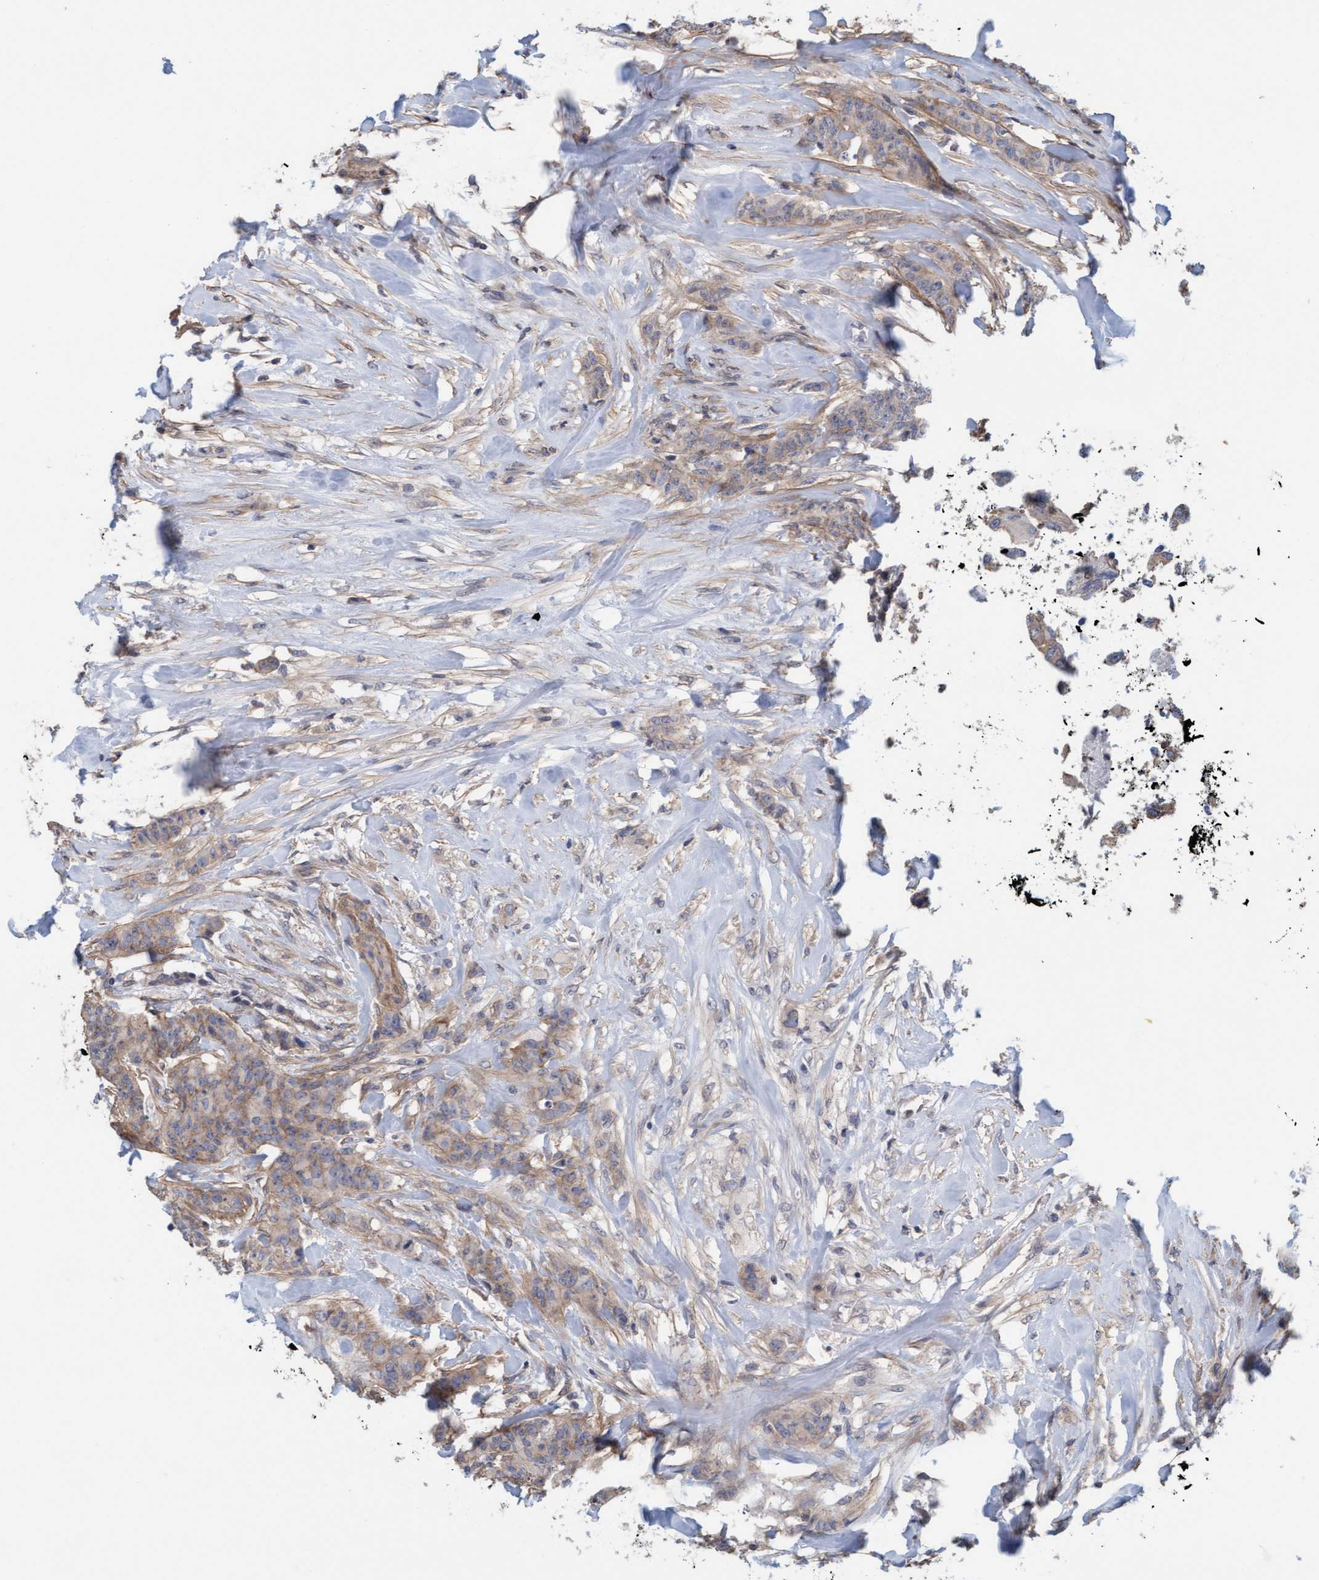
{"staining": {"intensity": "weak", "quantity": ">75%", "location": "cytoplasmic/membranous"}, "tissue": "breast cancer", "cell_type": "Tumor cells", "image_type": "cancer", "snomed": [{"axis": "morphology", "description": "Normal tissue, NOS"}, {"axis": "morphology", "description": "Duct carcinoma"}, {"axis": "topography", "description": "Breast"}], "caption": "Weak cytoplasmic/membranous staining for a protein is identified in approximately >75% of tumor cells of breast intraductal carcinoma using IHC.", "gene": "FXR2", "patient": {"sex": "female", "age": 40}}